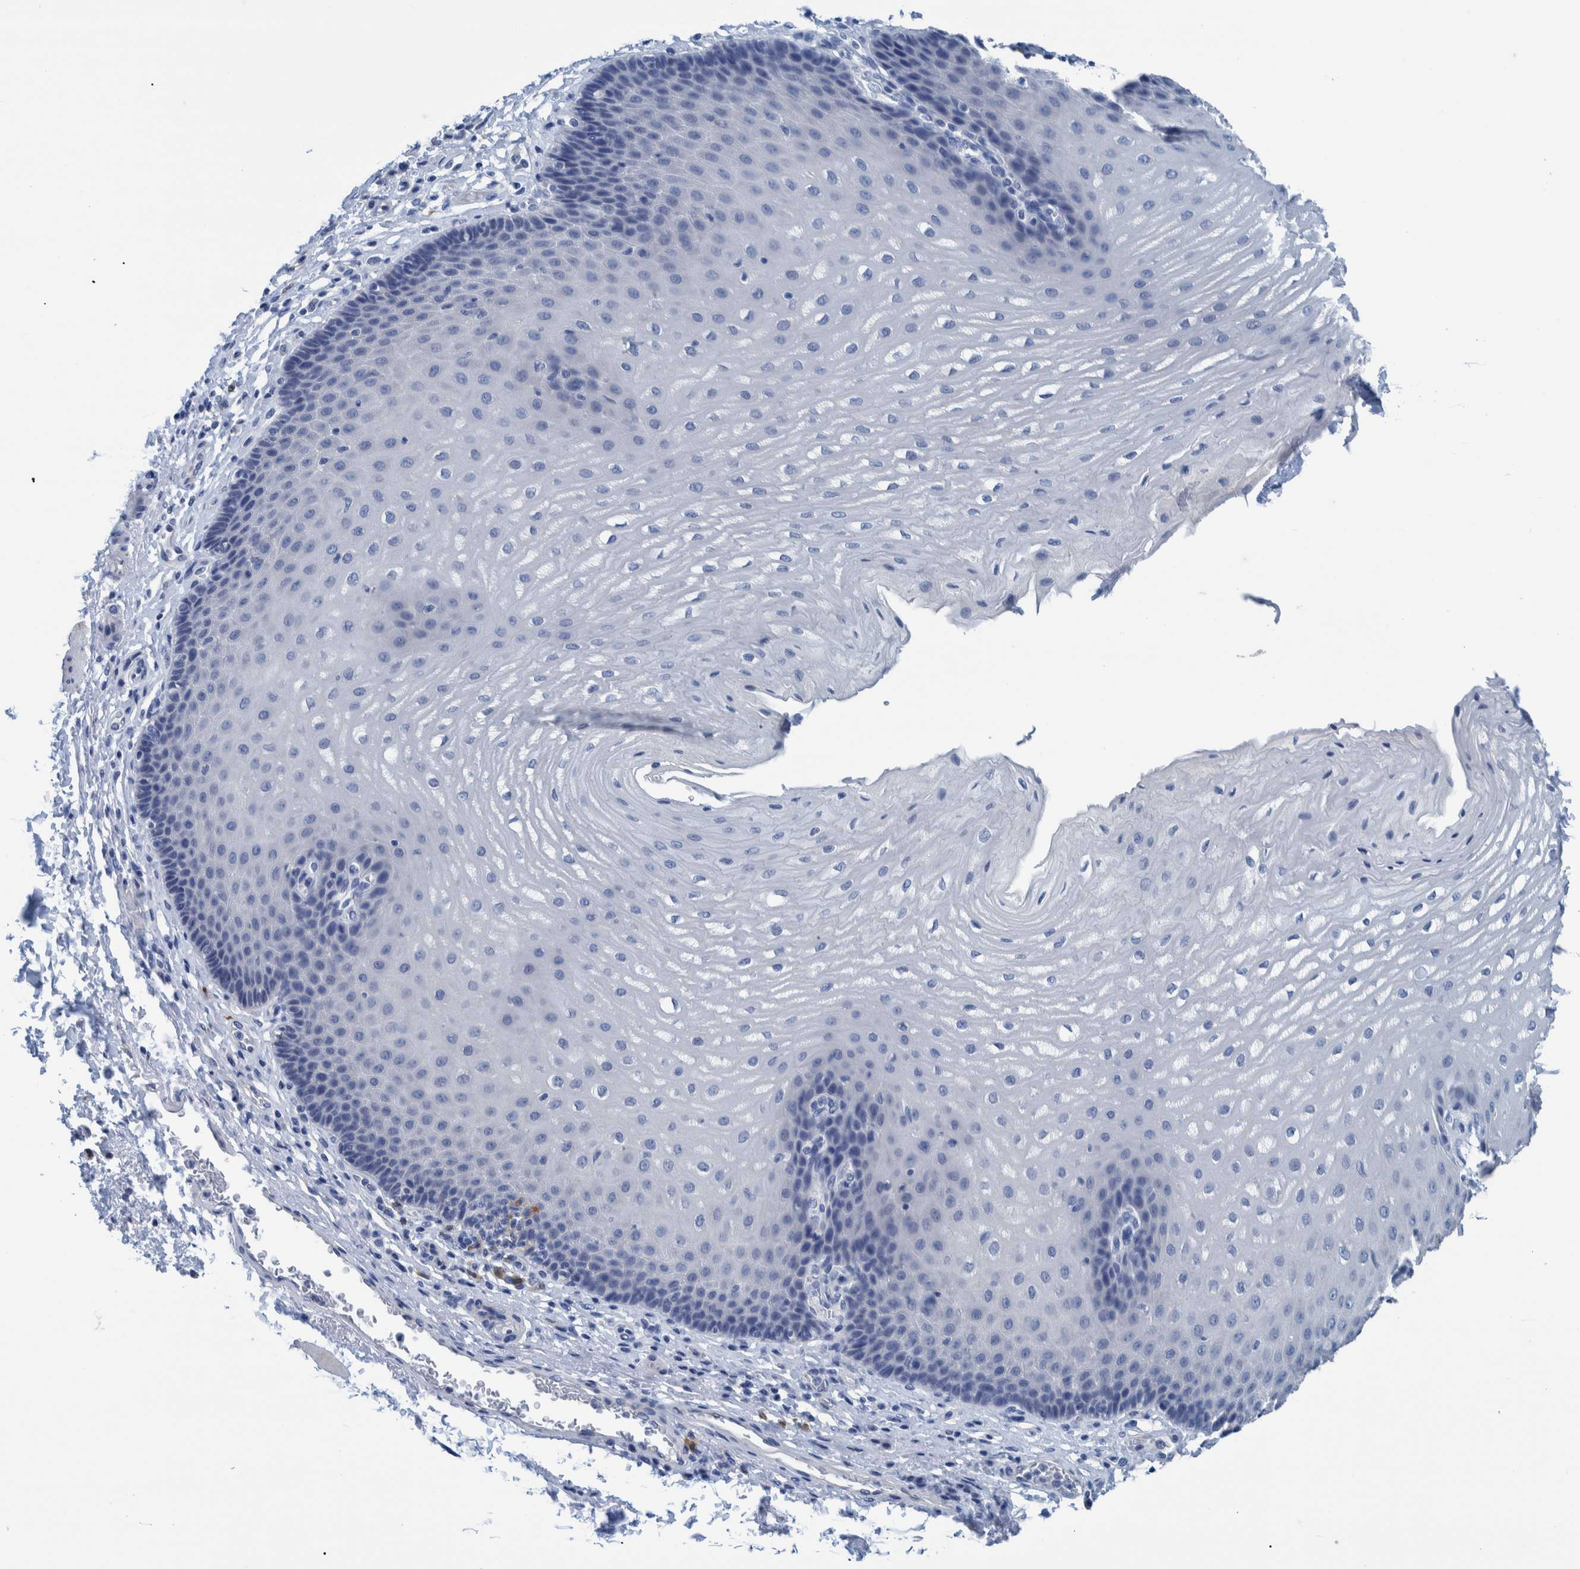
{"staining": {"intensity": "negative", "quantity": "none", "location": "none"}, "tissue": "esophagus", "cell_type": "Squamous epithelial cells", "image_type": "normal", "snomed": [{"axis": "morphology", "description": "Normal tissue, NOS"}, {"axis": "topography", "description": "Esophagus"}], "caption": "Esophagus stained for a protein using immunohistochemistry (IHC) shows no positivity squamous epithelial cells.", "gene": "IDO1", "patient": {"sex": "male", "age": 54}}